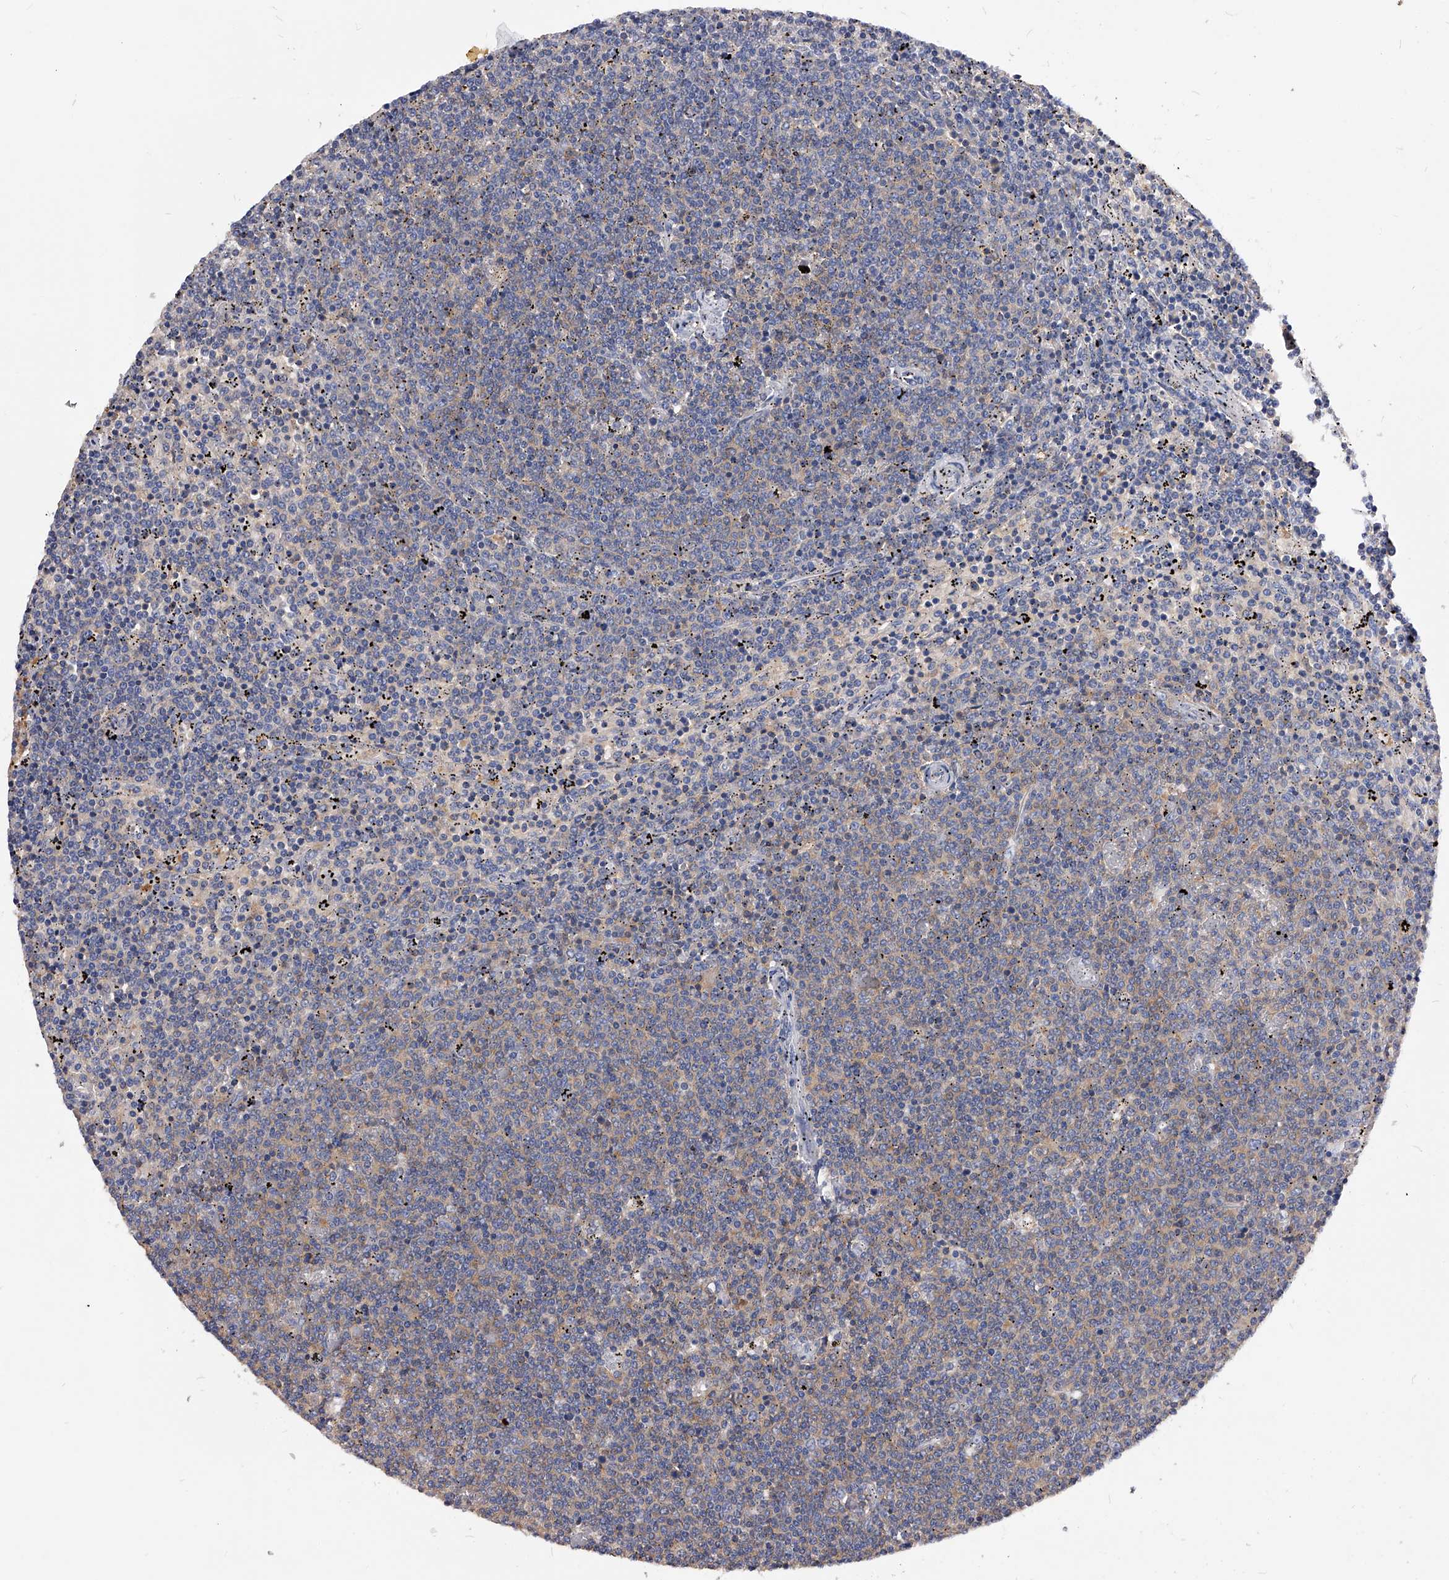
{"staining": {"intensity": "negative", "quantity": "none", "location": "none"}, "tissue": "lymphoma", "cell_type": "Tumor cells", "image_type": "cancer", "snomed": [{"axis": "morphology", "description": "Malignant lymphoma, non-Hodgkin's type, Low grade"}, {"axis": "topography", "description": "Spleen"}], "caption": "Immunohistochemistry (IHC) micrograph of neoplastic tissue: human low-grade malignant lymphoma, non-Hodgkin's type stained with DAB (3,3'-diaminobenzidine) demonstrates no significant protein staining in tumor cells. (DAB (3,3'-diaminobenzidine) IHC, high magnification).", "gene": "APEH", "patient": {"sex": "female", "age": 50}}